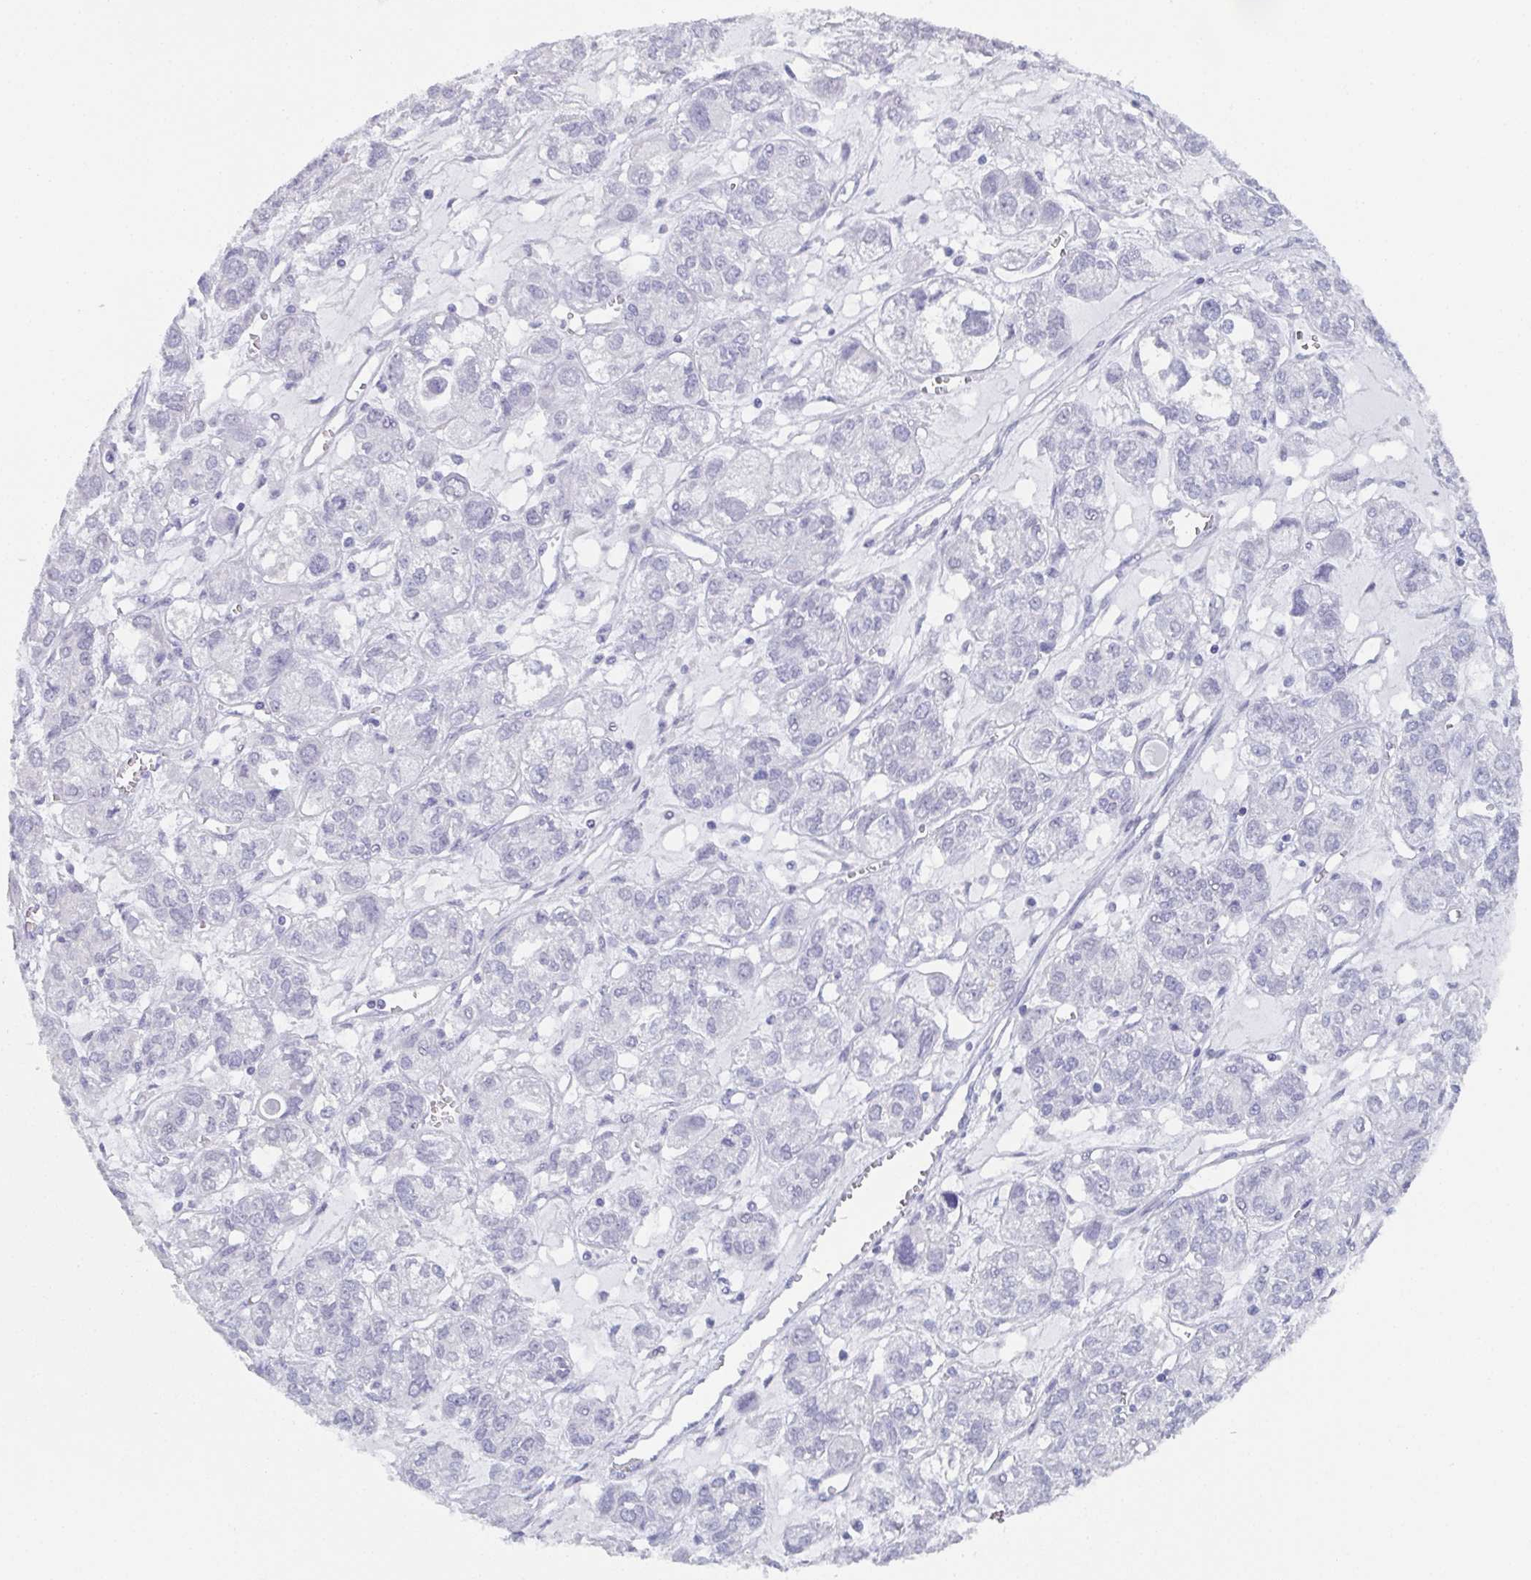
{"staining": {"intensity": "negative", "quantity": "none", "location": "none"}, "tissue": "ovarian cancer", "cell_type": "Tumor cells", "image_type": "cancer", "snomed": [{"axis": "morphology", "description": "Carcinoma, endometroid"}, {"axis": "topography", "description": "Ovary"}], "caption": "This image is of ovarian cancer stained with immunohistochemistry (IHC) to label a protein in brown with the nuclei are counter-stained blue. There is no expression in tumor cells.", "gene": "DYDC2", "patient": {"sex": "female", "age": 64}}